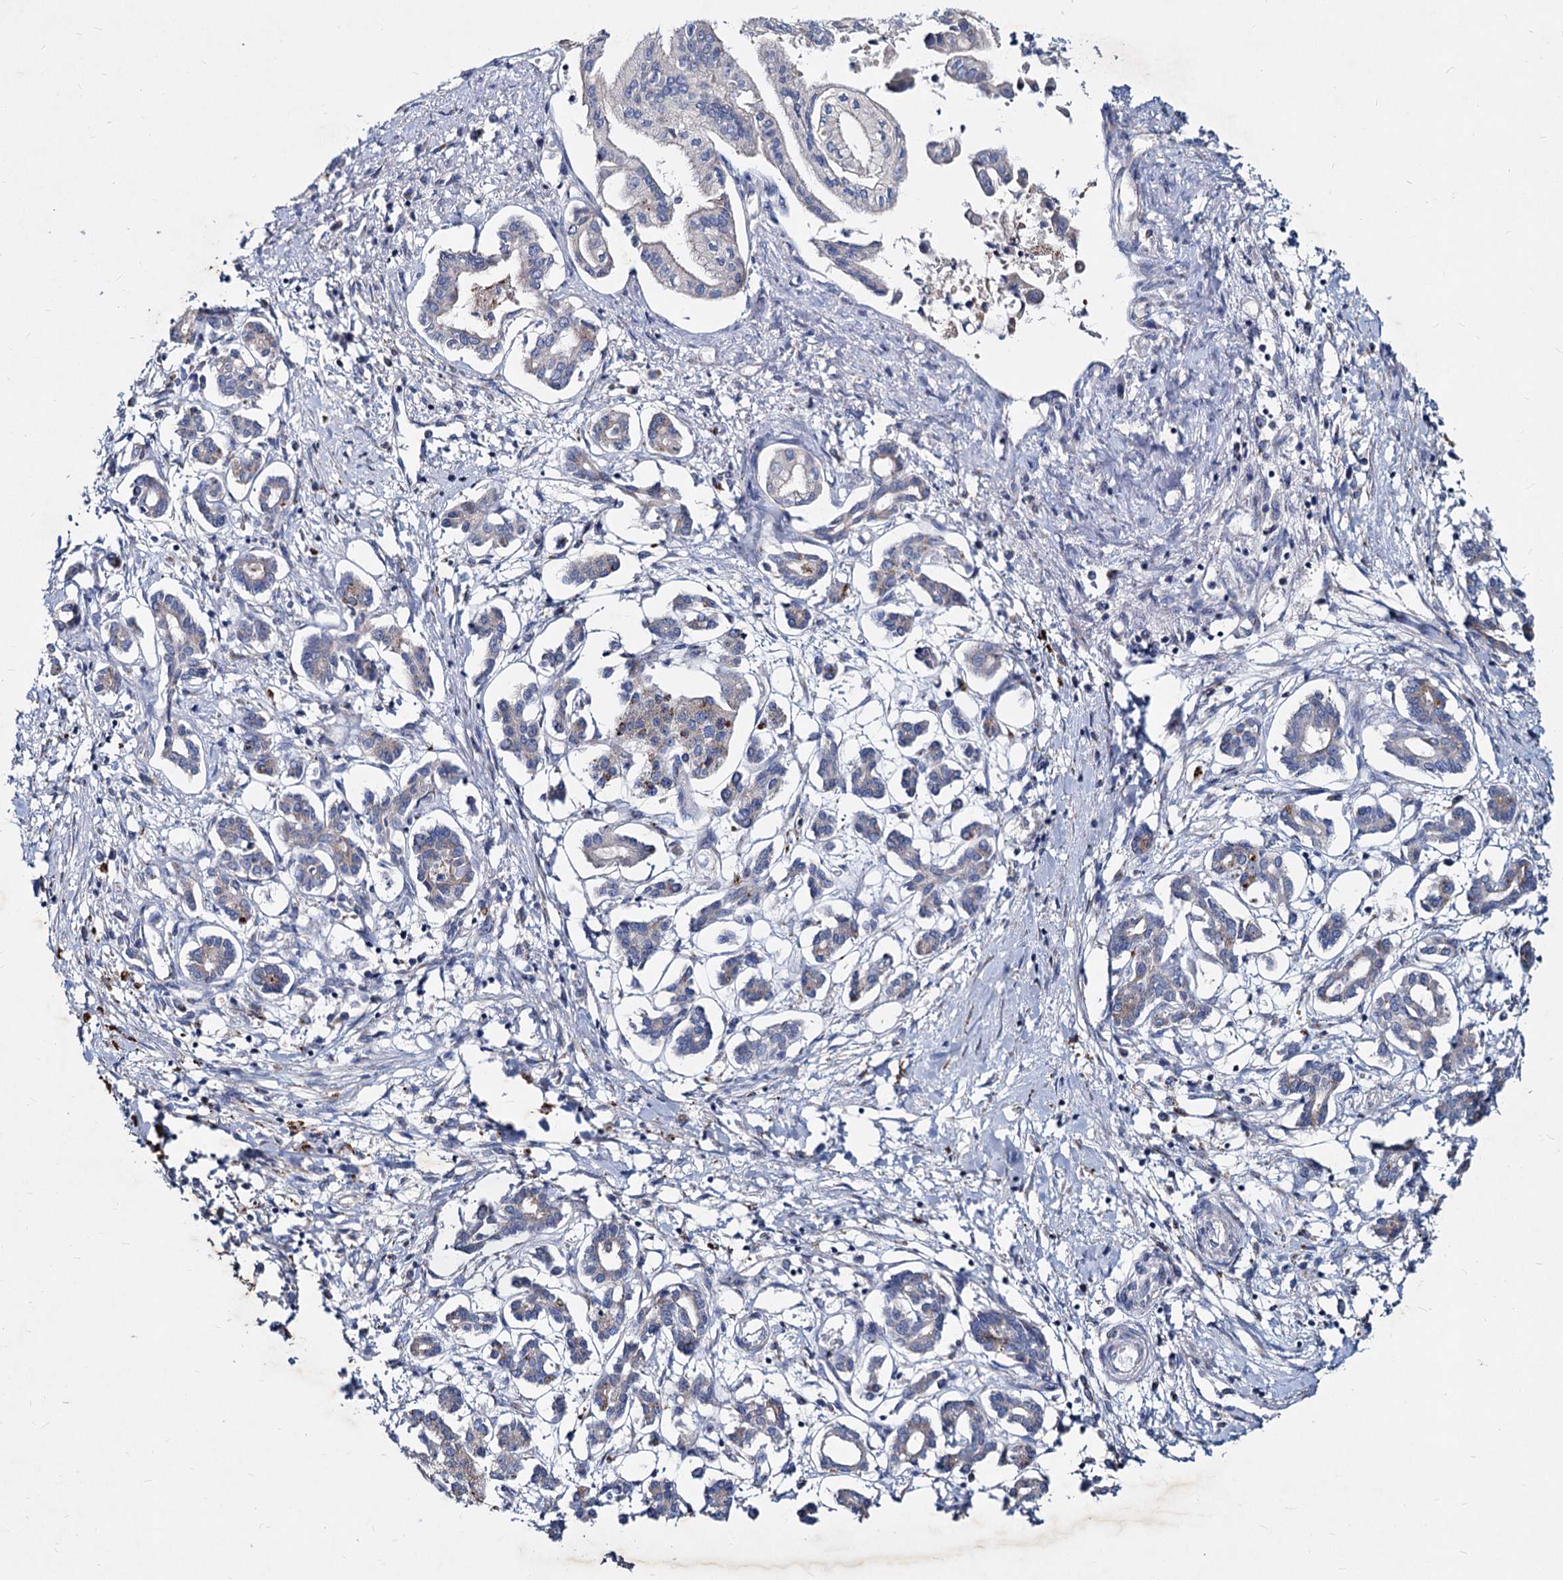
{"staining": {"intensity": "negative", "quantity": "none", "location": "none"}, "tissue": "pancreatic cancer", "cell_type": "Tumor cells", "image_type": "cancer", "snomed": [{"axis": "morphology", "description": "Adenocarcinoma, NOS"}, {"axis": "topography", "description": "Pancreas"}], "caption": "The immunohistochemistry image has no significant expression in tumor cells of adenocarcinoma (pancreatic) tissue.", "gene": "AGBL4", "patient": {"sex": "female", "age": 50}}